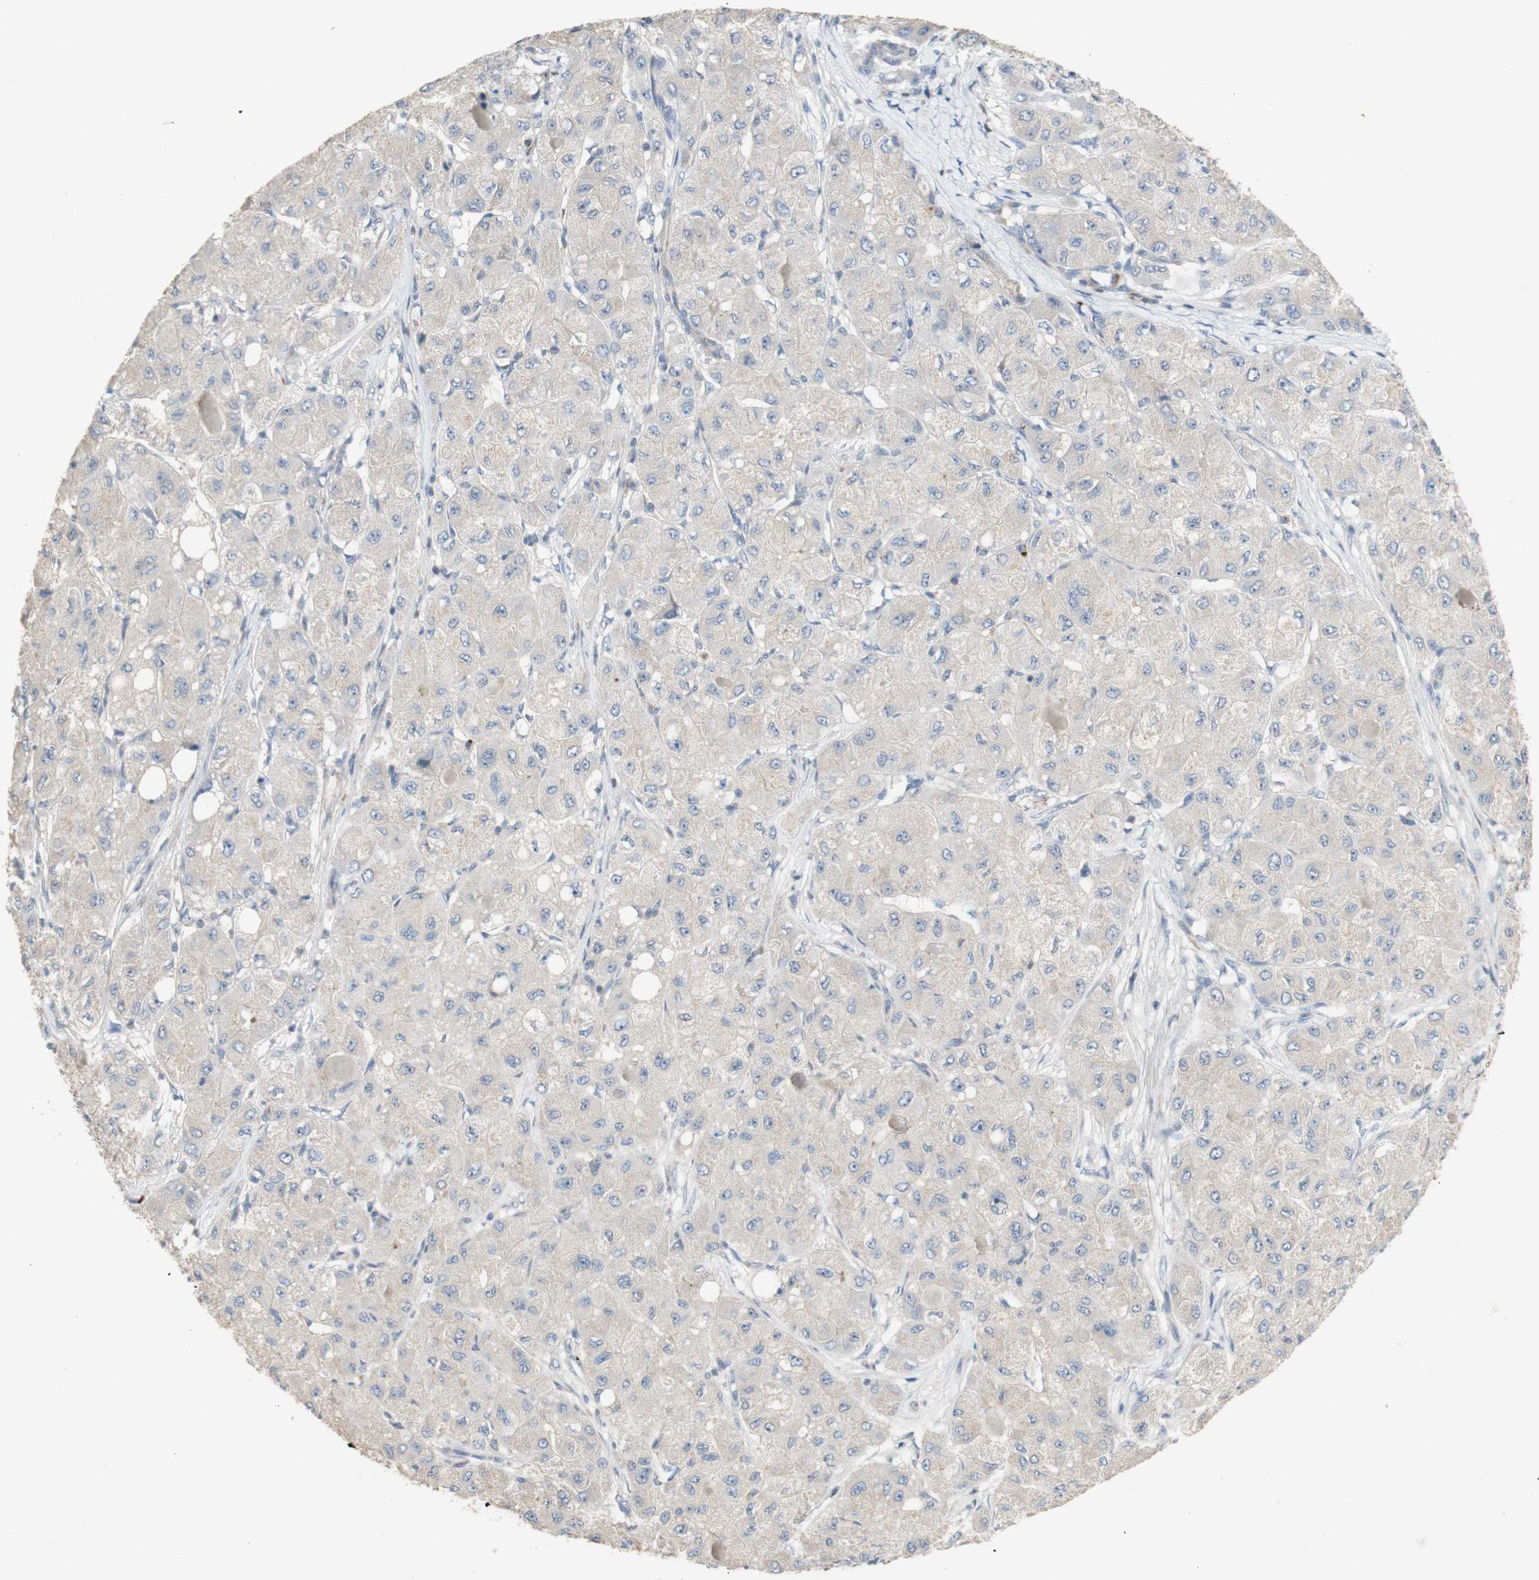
{"staining": {"intensity": "negative", "quantity": "none", "location": "none"}, "tissue": "liver cancer", "cell_type": "Tumor cells", "image_type": "cancer", "snomed": [{"axis": "morphology", "description": "Carcinoma, Hepatocellular, NOS"}, {"axis": "topography", "description": "Liver"}], "caption": "This photomicrograph is of liver cancer stained with IHC to label a protein in brown with the nuclei are counter-stained blue. There is no staining in tumor cells. (Stains: DAB immunohistochemistry (IHC) with hematoxylin counter stain, Microscopy: brightfield microscopy at high magnification).", "gene": "MANEA", "patient": {"sex": "male", "age": 80}}